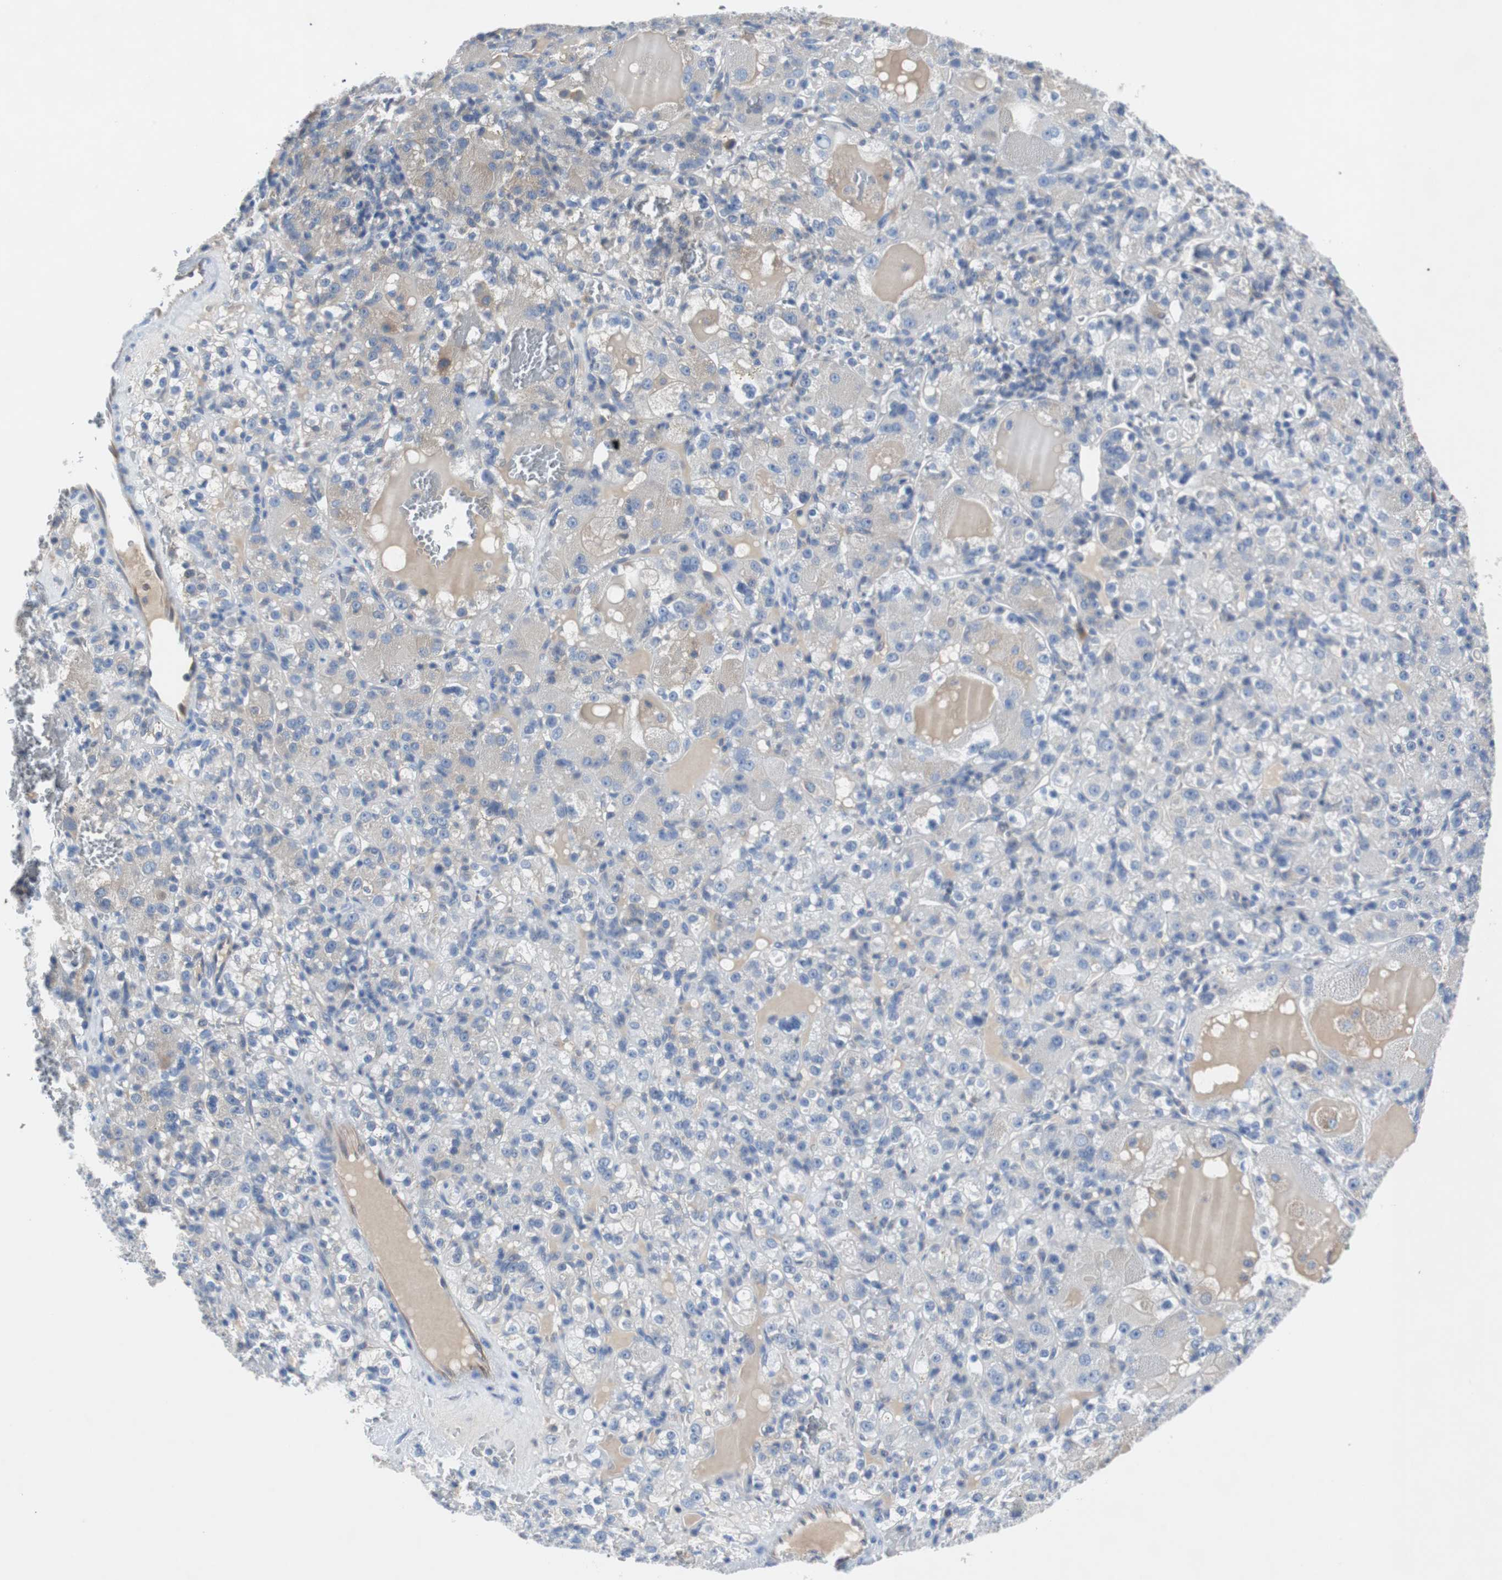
{"staining": {"intensity": "negative", "quantity": "none", "location": "none"}, "tissue": "renal cancer", "cell_type": "Tumor cells", "image_type": "cancer", "snomed": [{"axis": "morphology", "description": "Normal tissue, NOS"}, {"axis": "morphology", "description": "Adenocarcinoma, NOS"}, {"axis": "topography", "description": "Kidney"}], "caption": "Renal adenocarcinoma was stained to show a protein in brown. There is no significant positivity in tumor cells. (Brightfield microscopy of DAB (3,3'-diaminobenzidine) IHC at high magnification).", "gene": "EEF2K", "patient": {"sex": "male", "age": 61}}